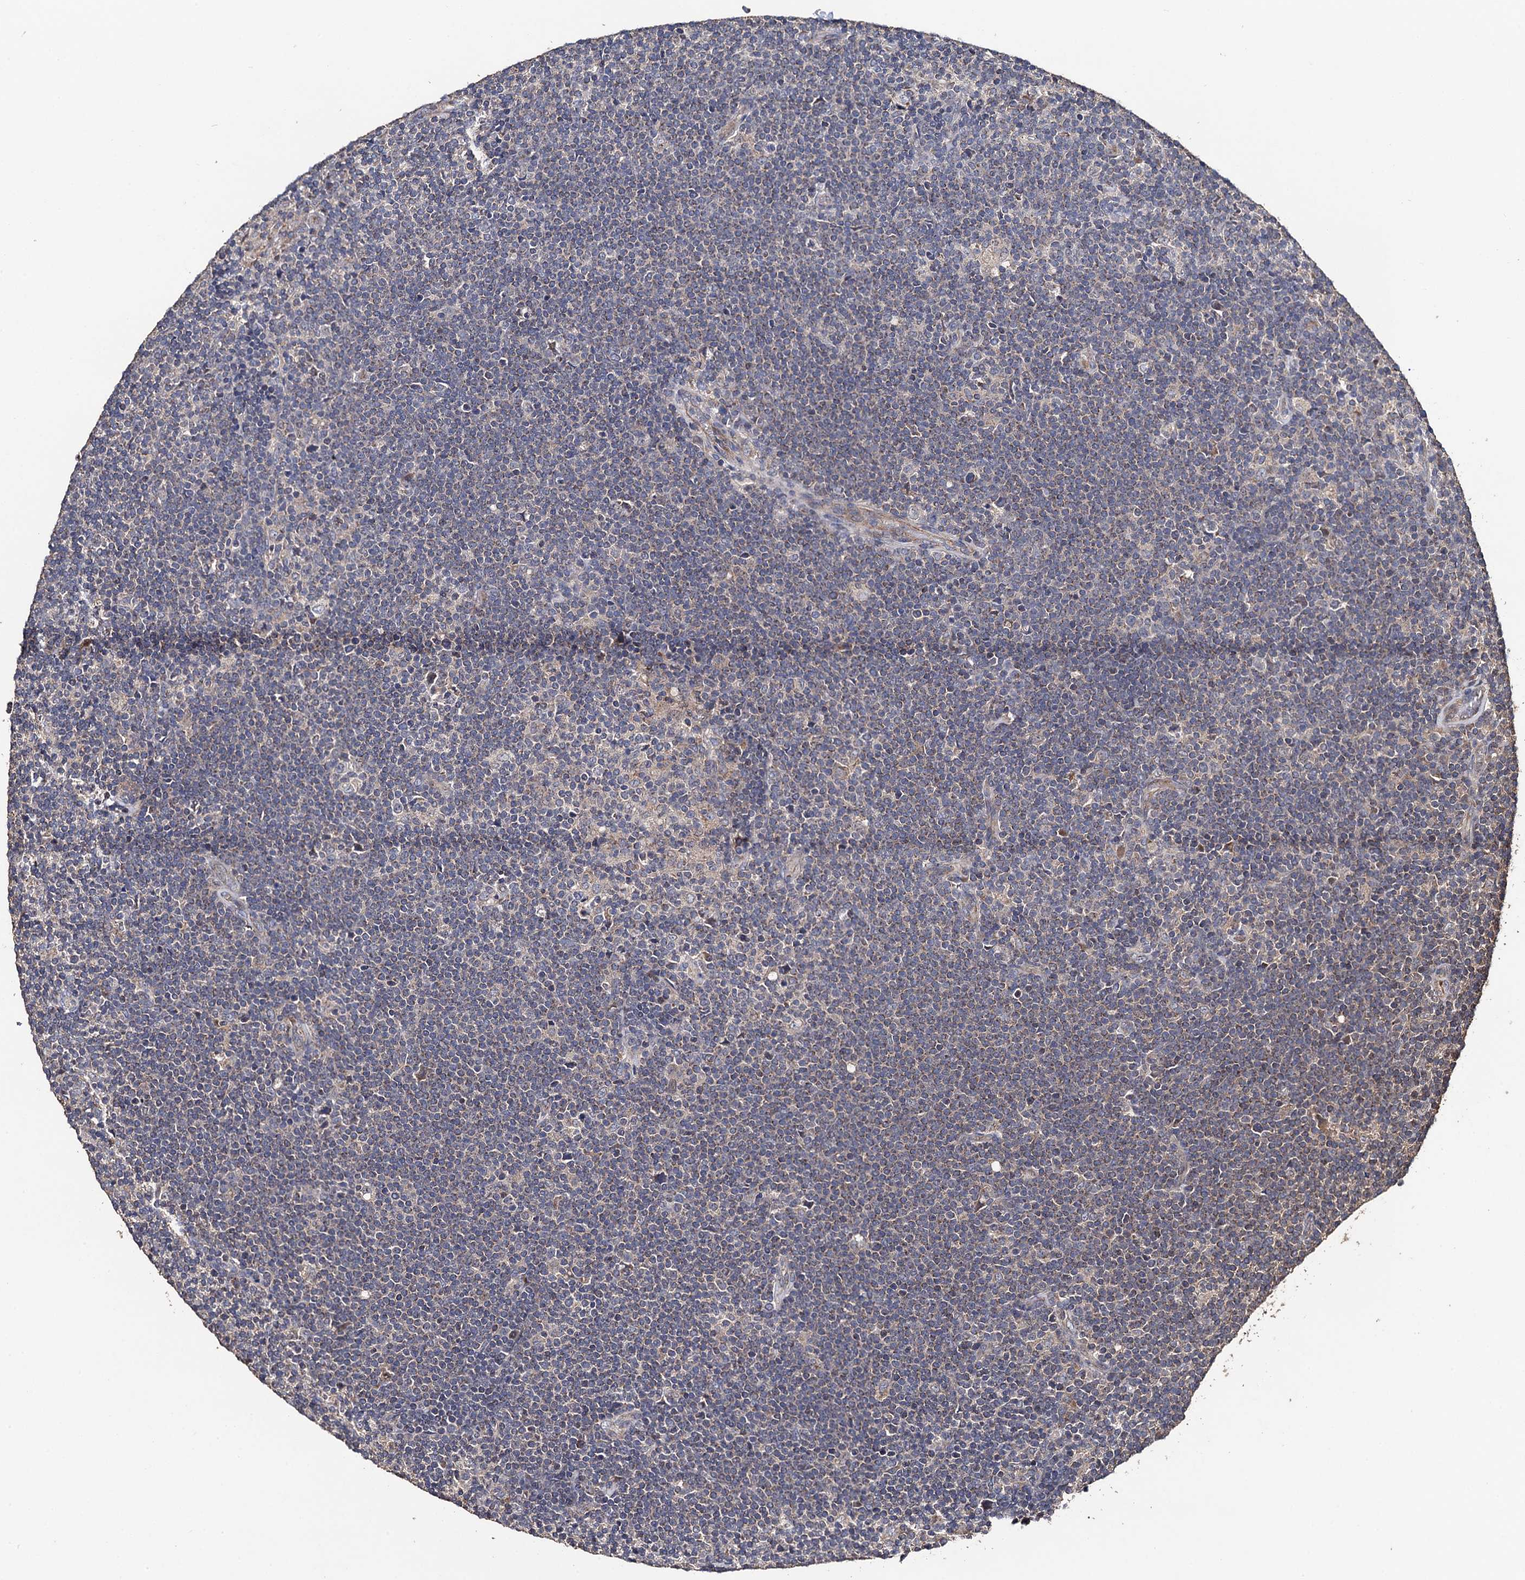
{"staining": {"intensity": "negative", "quantity": "none", "location": "none"}, "tissue": "lymphoma", "cell_type": "Tumor cells", "image_type": "cancer", "snomed": [{"axis": "morphology", "description": "Hodgkin's disease, NOS"}, {"axis": "topography", "description": "Lymph node"}], "caption": "Hodgkin's disease was stained to show a protein in brown. There is no significant staining in tumor cells.", "gene": "PPTC7", "patient": {"sex": "female", "age": 57}}